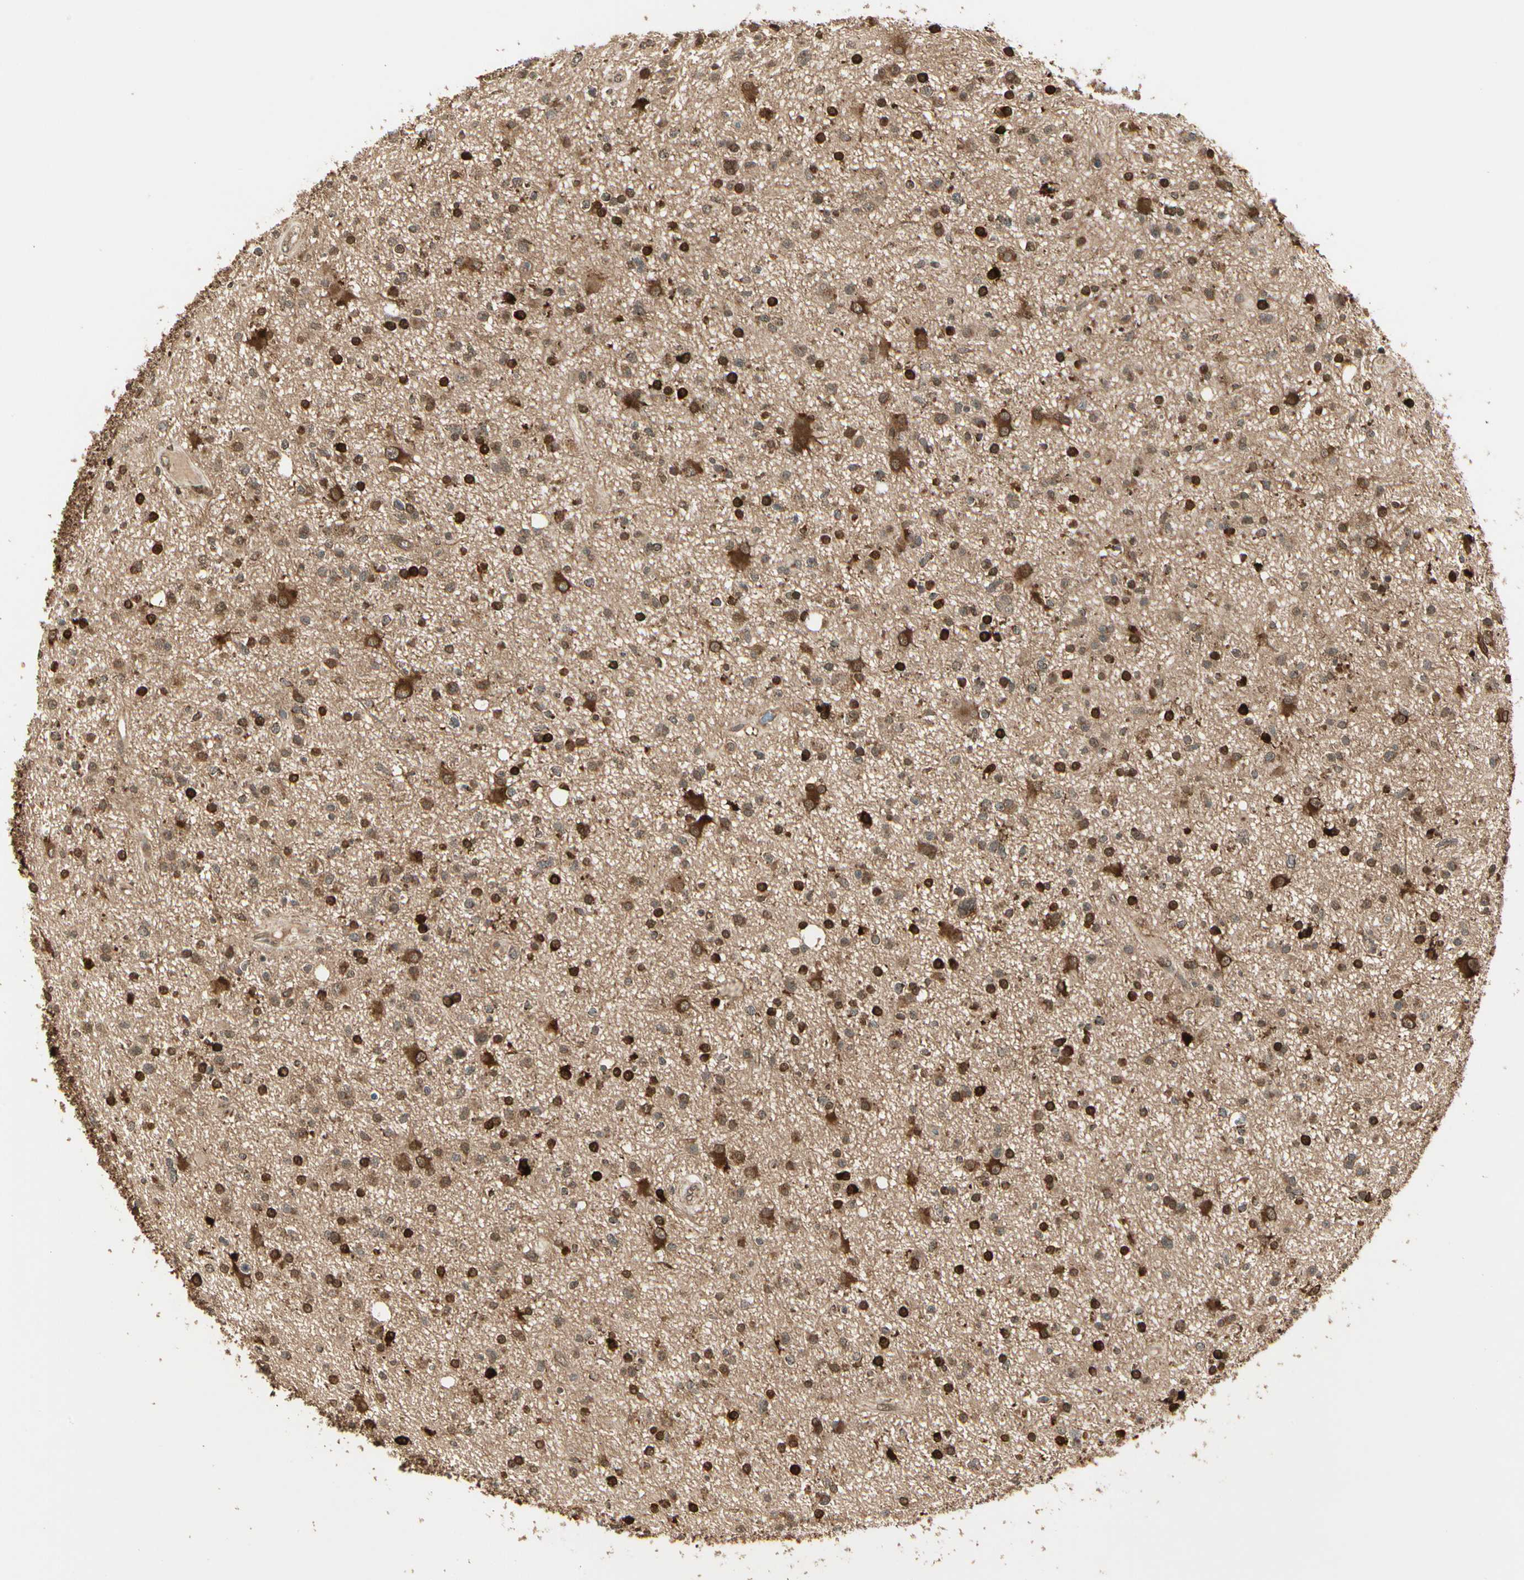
{"staining": {"intensity": "strong", "quantity": "25%-75%", "location": "cytoplasmic/membranous"}, "tissue": "glioma", "cell_type": "Tumor cells", "image_type": "cancer", "snomed": [{"axis": "morphology", "description": "Glioma, malignant, High grade"}, {"axis": "topography", "description": "Brain"}], "caption": "Glioma stained with a protein marker displays strong staining in tumor cells.", "gene": "GLUL", "patient": {"sex": "male", "age": 33}}